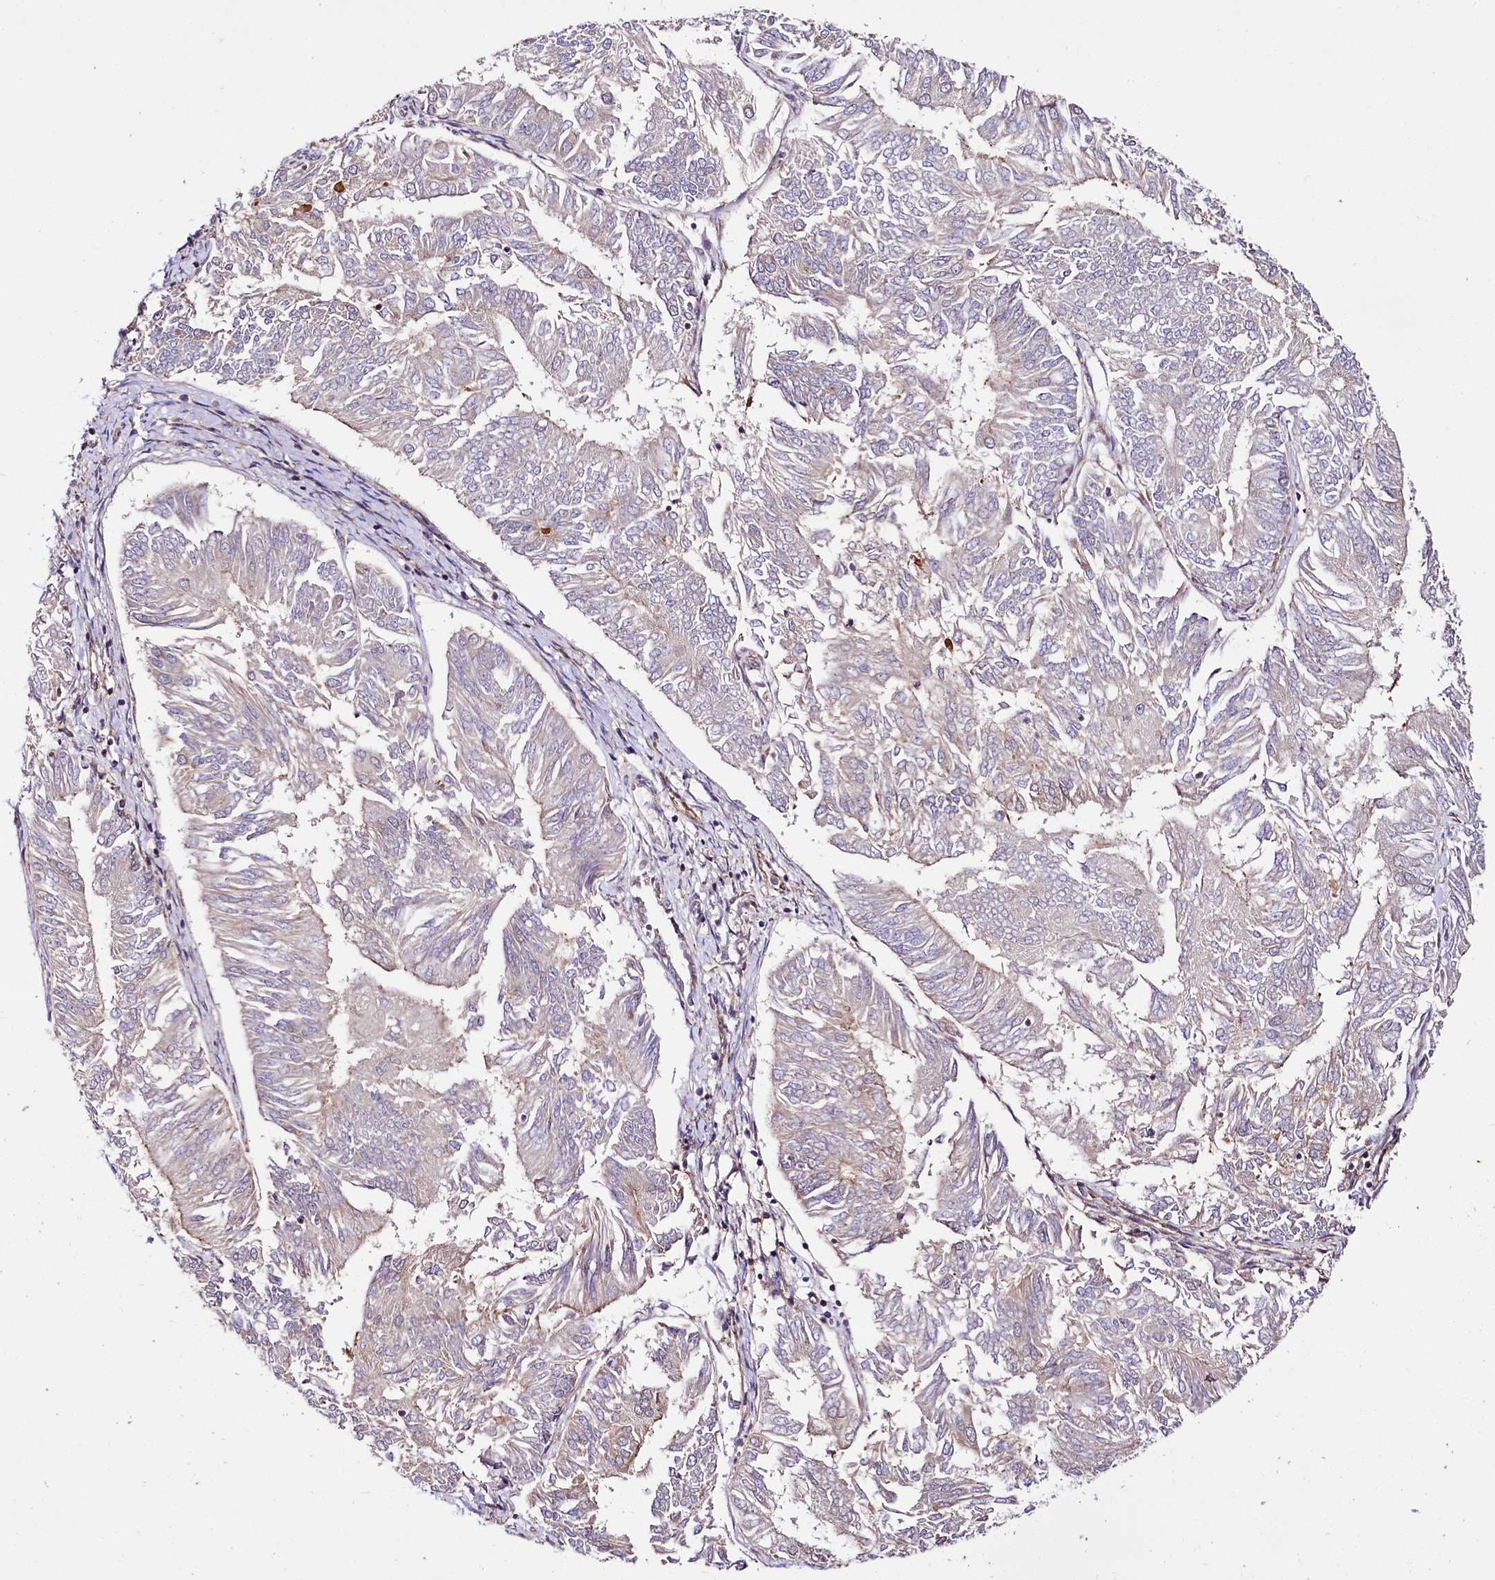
{"staining": {"intensity": "negative", "quantity": "none", "location": "none"}, "tissue": "endometrial cancer", "cell_type": "Tumor cells", "image_type": "cancer", "snomed": [{"axis": "morphology", "description": "Adenocarcinoma, NOS"}, {"axis": "topography", "description": "Endometrium"}], "caption": "Immunohistochemical staining of endometrial cancer (adenocarcinoma) exhibits no significant staining in tumor cells. The staining was performed using DAB to visualize the protein expression in brown, while the nuclei were stained in blue with hematoxylin (Magnification: 20x).", "gene": "CUTC", "patient": {"sex": "female", "age": 58}}